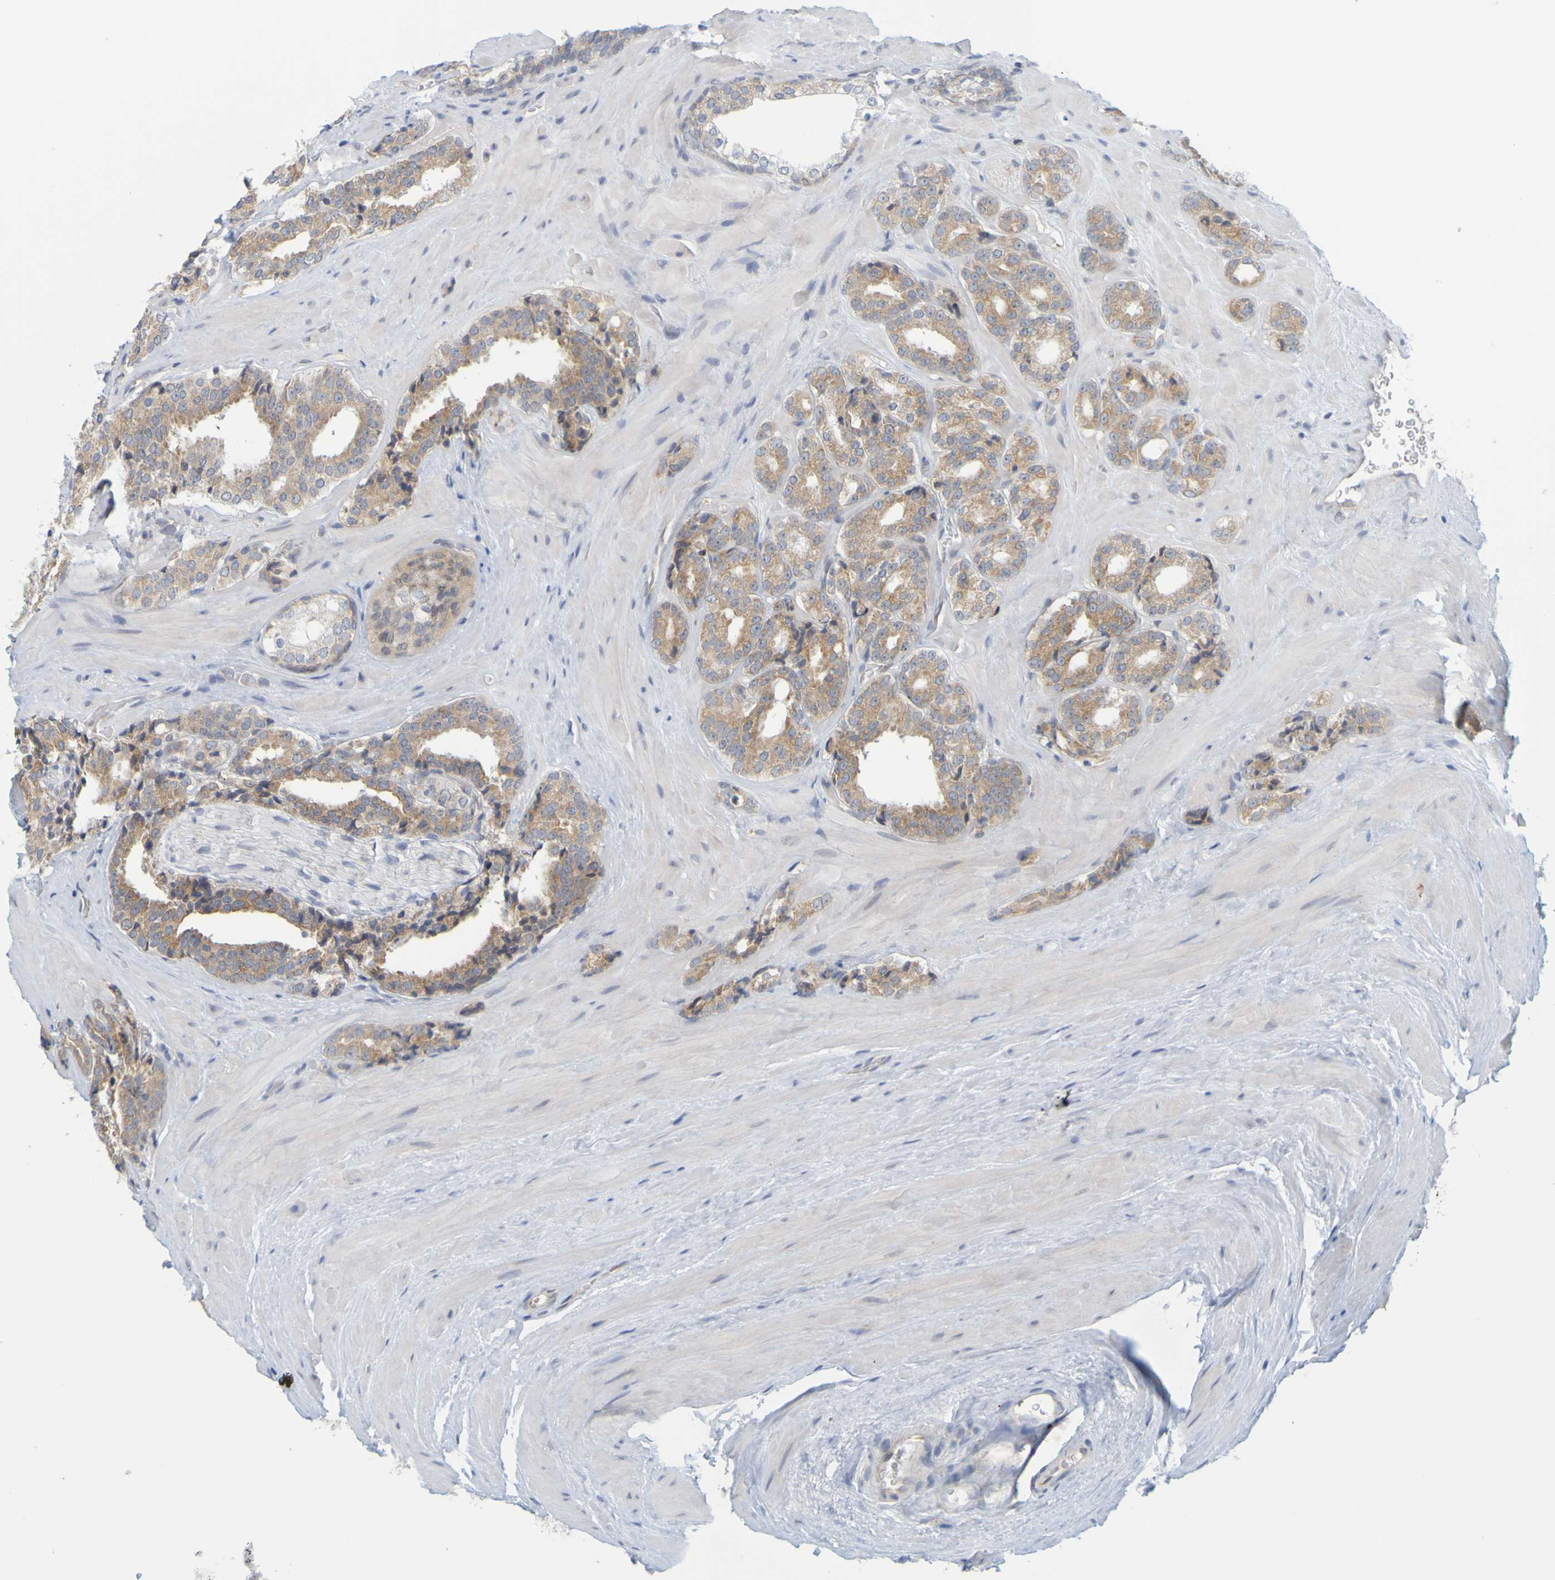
{"staining": {"intensity": "moderate", "quantity": ">75%", "location": "cytoplasmic/membranous"}, "tissue": "prostate cancer", "cell_type": "Tumor cells", "image_type": "cancer", "snomed": [{"axis": "morphology", "description": "Adenocarcinoma, High grade"}, {"axis": "topography", "description": "Prostate"}], "caption": "Protein expression analysis of prostate cancer (adenocarcinoma (high-grade)) displays moderate cytoplasmic/membranous staining in approximately >75% of tumor cells. The staining was performed using DAB, with brown indicating positive protein expression. Nuclei are stained blue with hematoxylin.", "gene": "MOGS", "patient": {"sex": "male", "age": 60}}